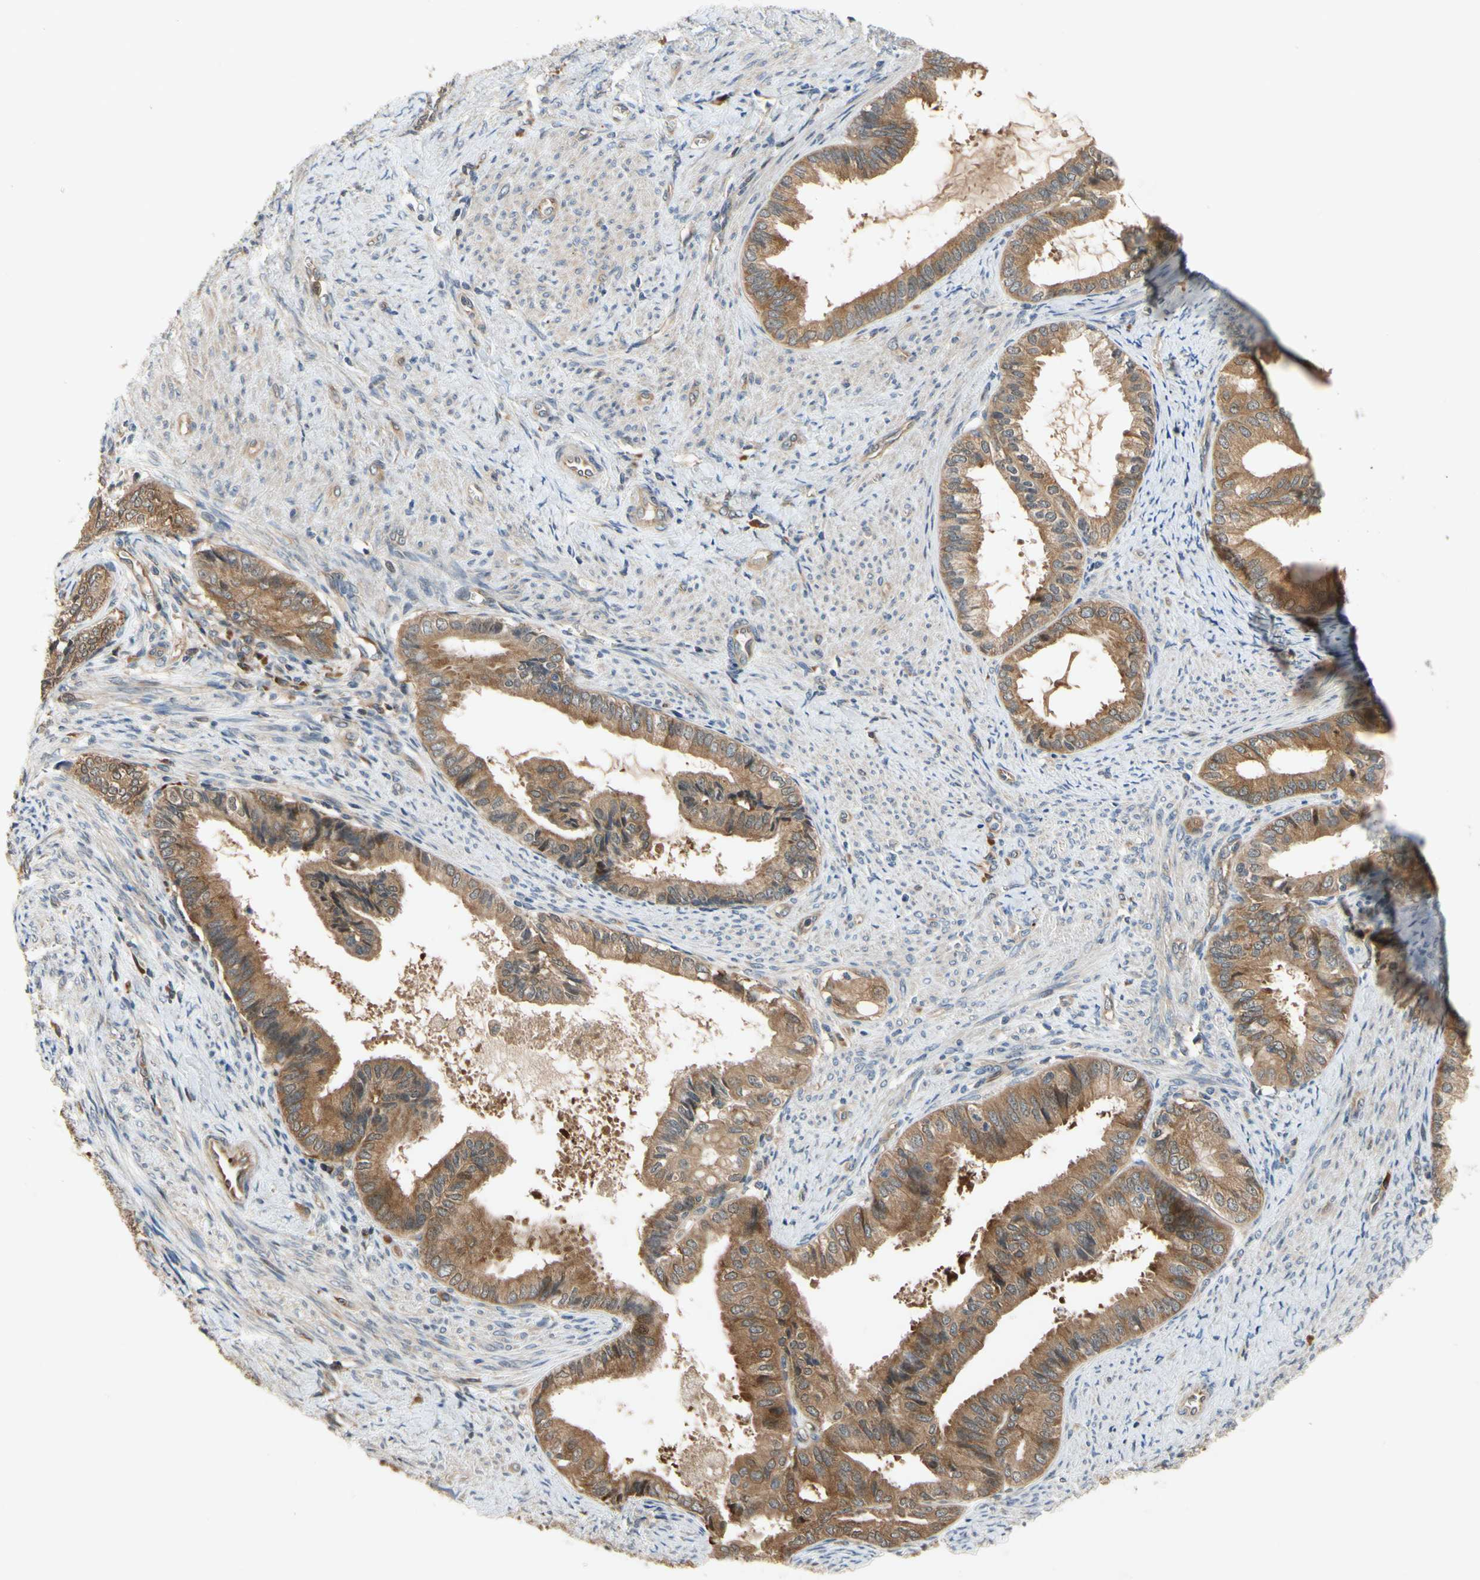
{"staining": {"intensity": "moderate", "quantity": ">75%", "location": "cytoplasmic/membranous"}, "tissue": "endometrial cancer", "cell_type": "Tumor cells", "image_type": "cancer", "snomed": [{"axis": "morphology", "description": "Adenocarcinoma, NOS"}, {"axis": "topography", "description": "Endometrium"}], "caption": "Endometrial adenocarcinoma stained with DAB immunohistochemistry (IHC) shows medium levels of moderate cytoplasmic/membranous staining in approximately >75% of tumor cells. Using DAB (3,3'-diaminobenzidine) (brown) and hematoxylin (blue) stains, captured at high magnification using brightfield microscopy.", "gene": "TDRP", "patient": {"sex": "female", "age": 86}}